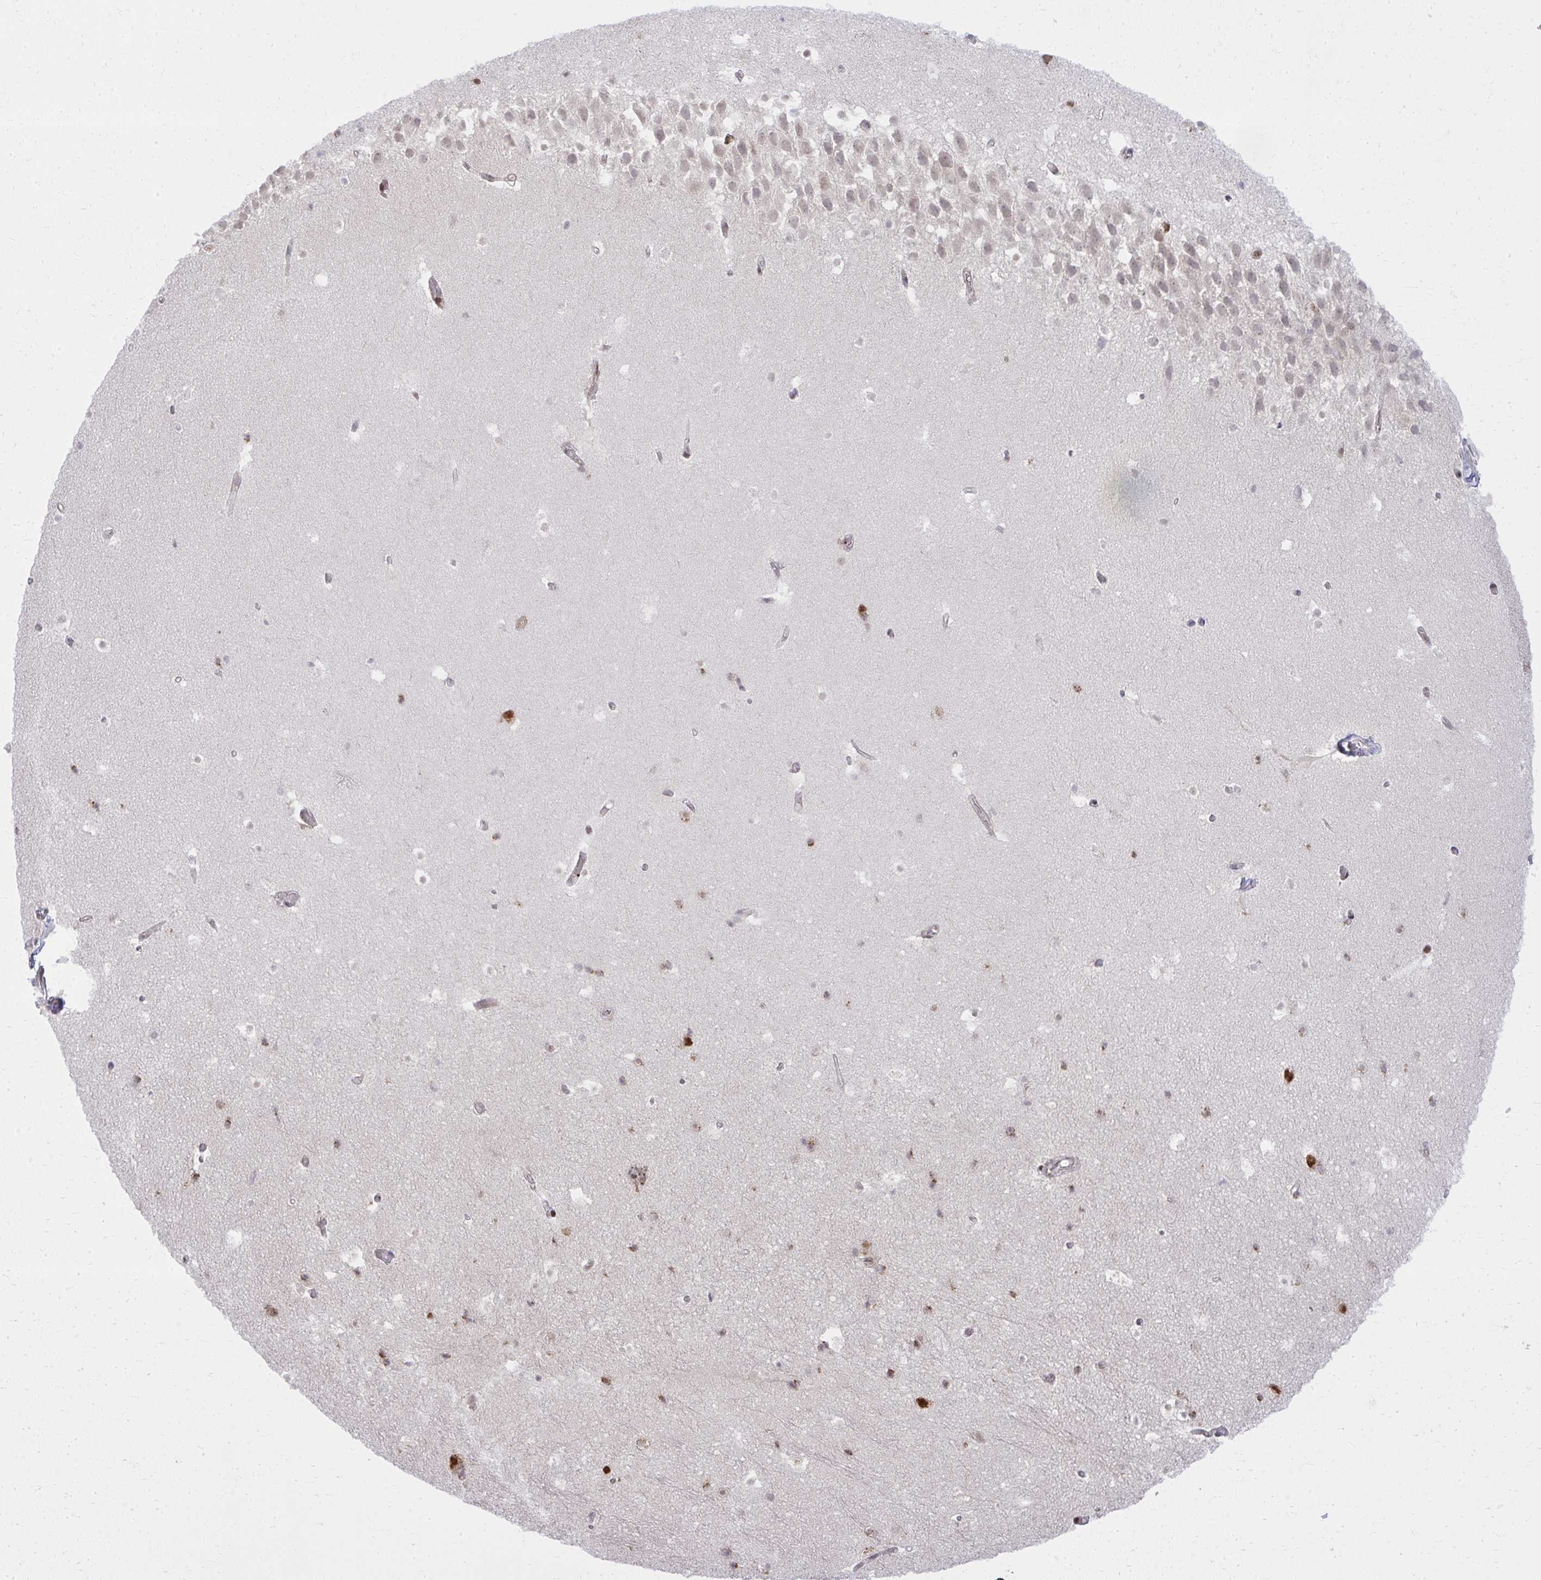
{"staining": {"intensity": "weak", "quantity": "<25%", "location": "cytoplasmic/membranous"}, "tissue": "hippocampus", "cell_type": "Glial cells", "image_type": "normal", "snomed": [{"axis": "morphology", "description": "Normal tissue, NOS"}, {"axis": "topography", "description": "Hippocampus"}], "caption": "IHC photomicrograph of normal hippocampus stained for a protein (brown), which exhibits no expression in glial cells. Nuclei are stained in blue.", "gene": "PIGY", "patient": {"sex": "male", "age": 26}}